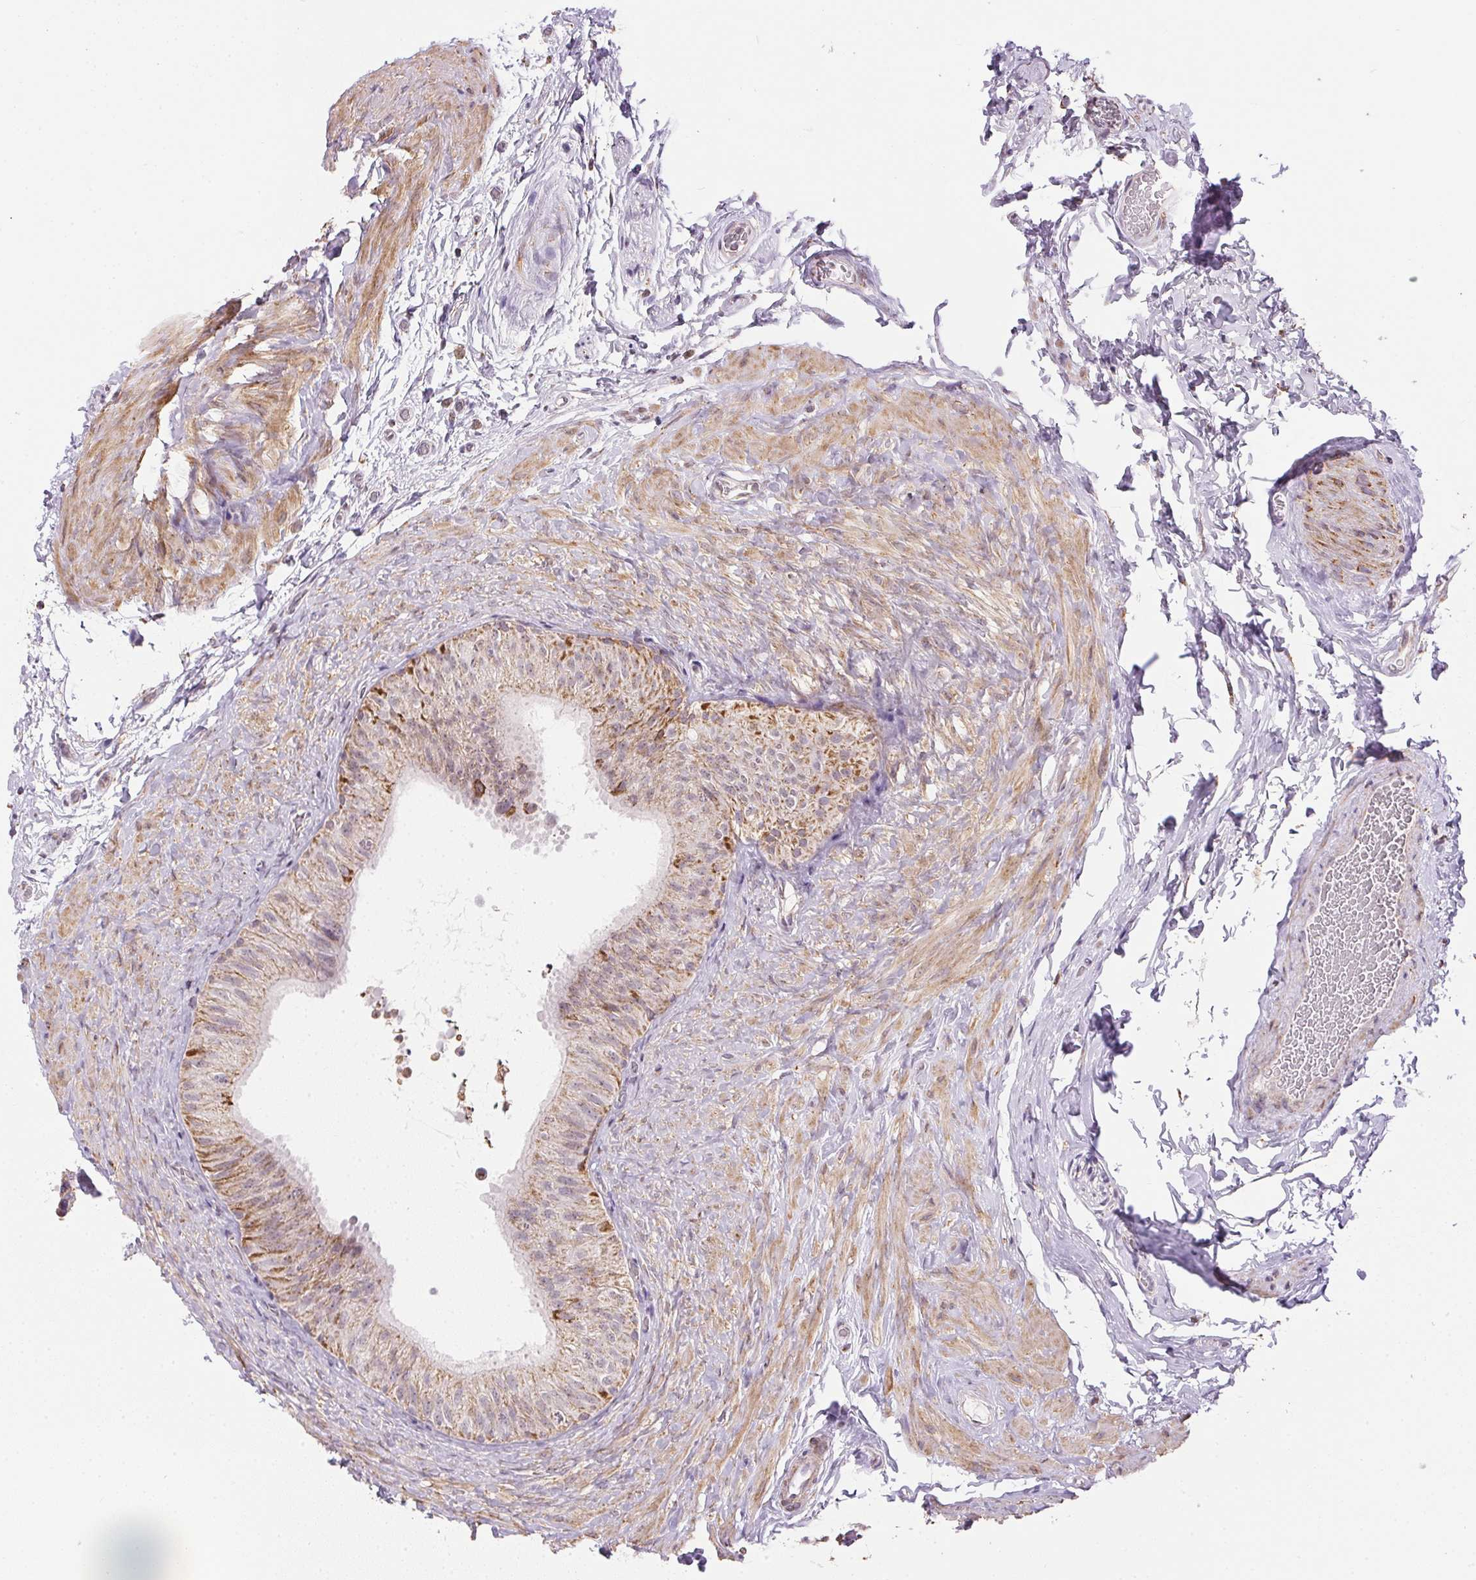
{"staining": {"intensity": "moderate", "quantity": "25%-75%", "location": "cytoplasmic/membranous"}, "tissue": "epididymis", "cell_type": "Glandular cells", "image_type": "normal", "snomed": [{"axis": "morphology", "description": "Normal tissue, NOS"}, {"axis": "topography", "description": "Epididymis, spermatic cord, NOS"}, {"axis": "topography", "description": "Epididymis"}], "caption": "Immunohistochemical staining of benign epididymis reveals 25%-75% levels of moderate cytoplasmic/membranous protein staining in approximately 25%-75% of glandular cells. Immunohistochemistry stains the protein in brown and the nuclei are stained blue.", "gene": "MAPK11", "patient": {"sex": "male", "age": 31}}